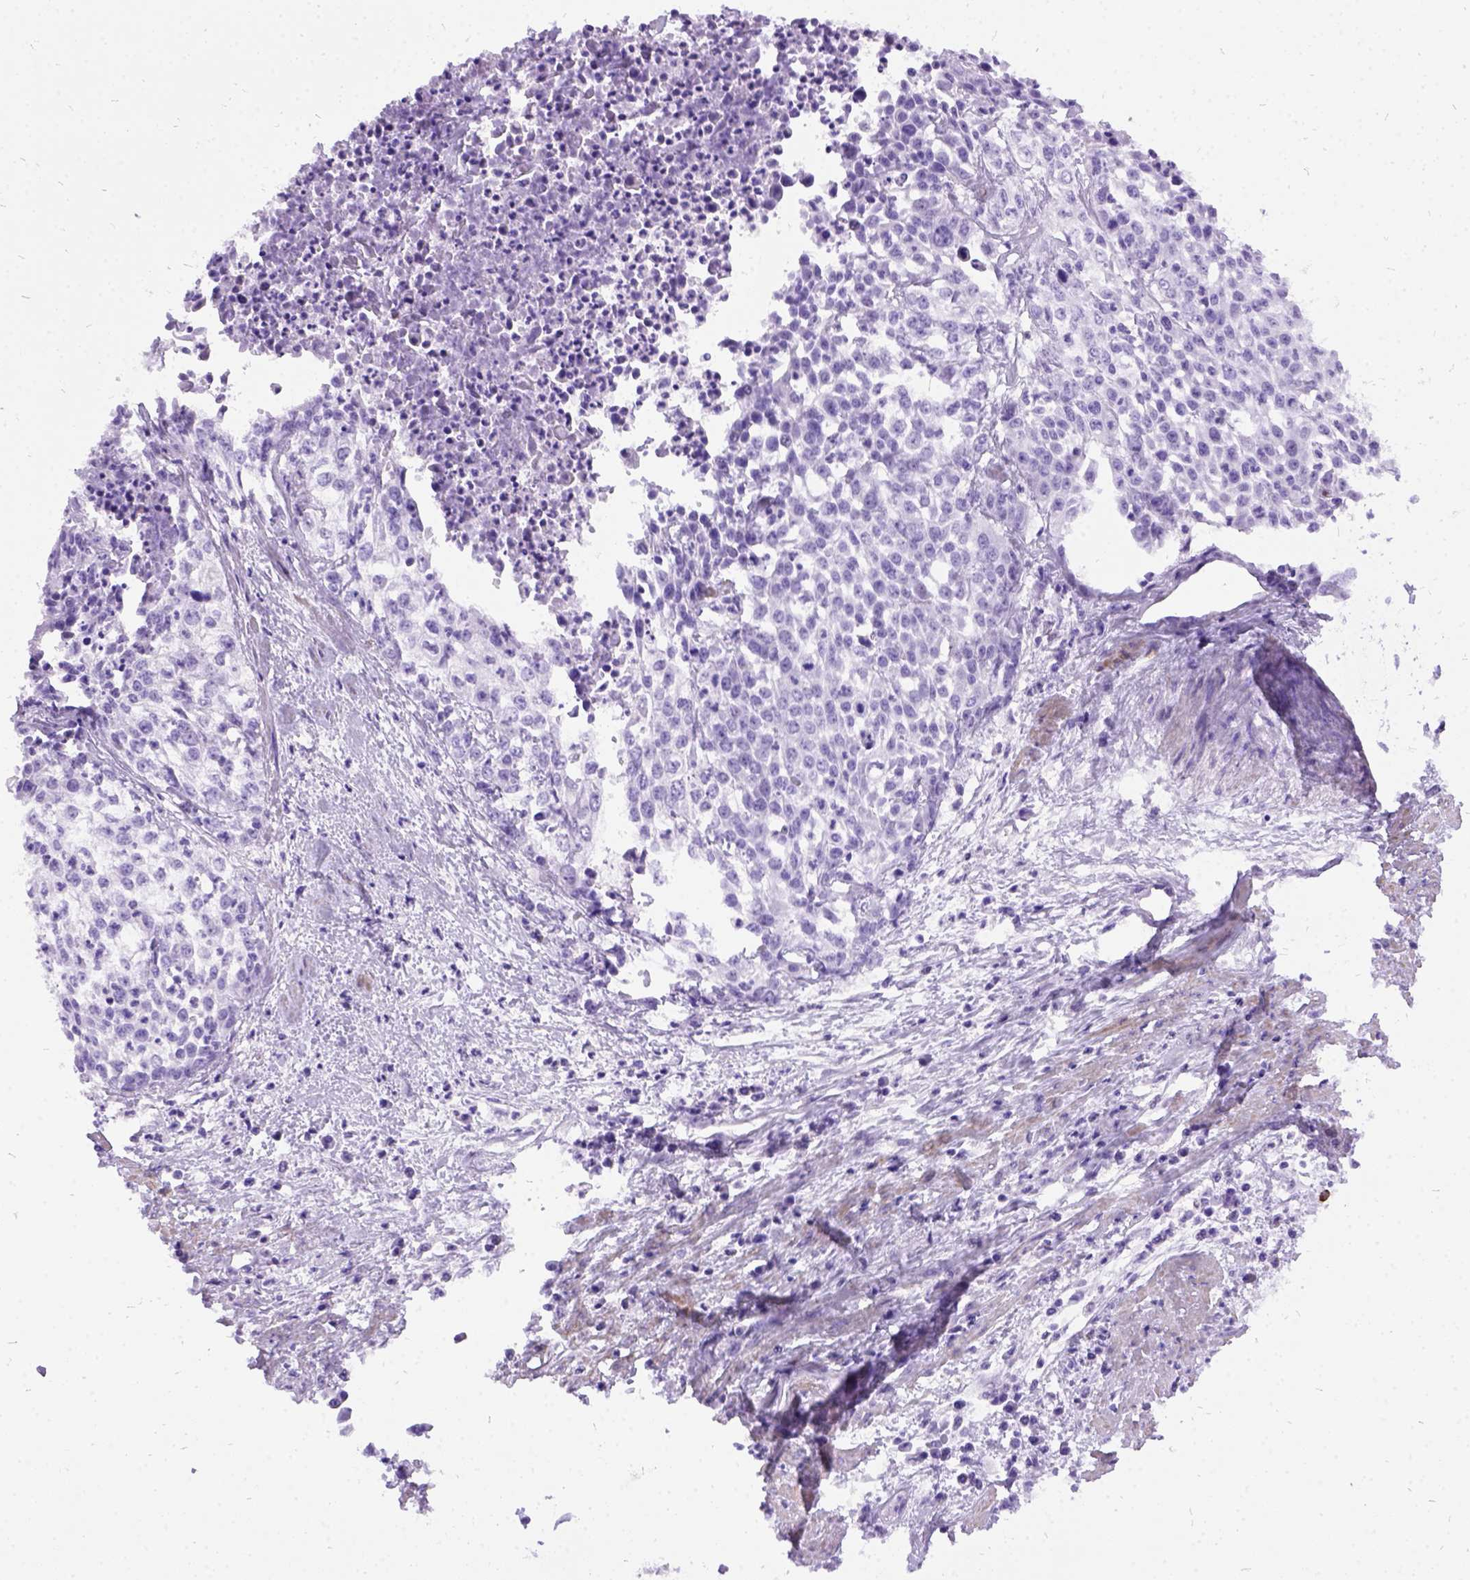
{"staining": {"intensity": "negative", "quantity": "none", "location": "none"}, "tissue": "cervical cancer", "cell_type": "Tumor cells", "image_type": "cancer", "snomed": [{"axis": "morphology", "description": "Squamous cell carcinoma, NOS"}, {"axis": "topography", "description": "Cervix"}], "caption": "The photomicrograph exhibits no staining of tumor cells in cervical cancer.", "gene": "PRG2", "patient": {"sex": "female", "age": 39}}